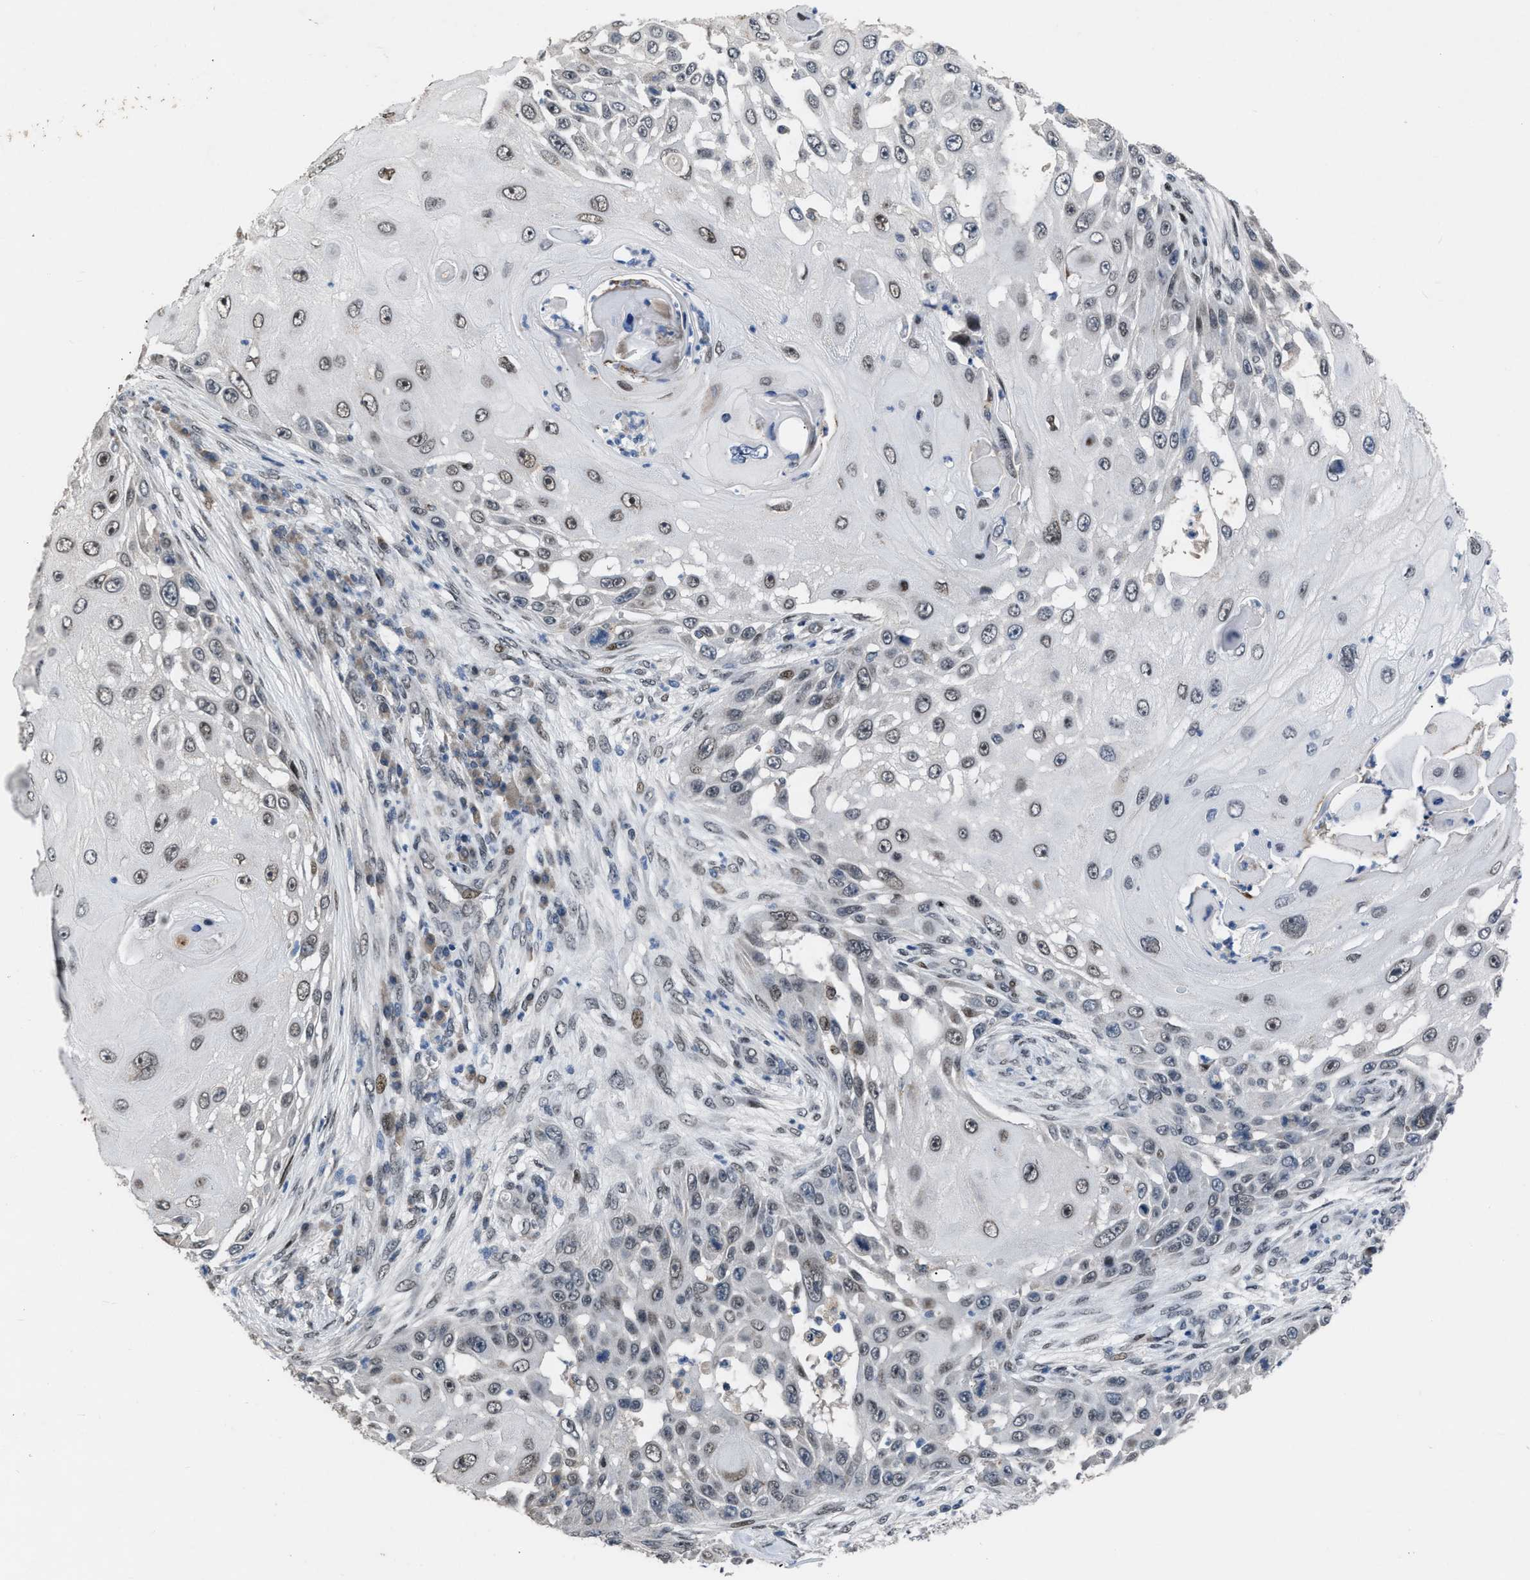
{"staining": {"intensity": "weak", "quantity": ">75%", "location": "nuclear"}, "tissue": "skin cancer", "cell_type": "Tumor cells", "image_type": "cancer", "snomed": [{"axis": "morphology", "description": "Squamous cell carcinoma, NOS"}, {"axis": "topography", "description": "Skin"}], "caption": "An IHC image of neoplastic tissue is shown. Protein staining in brown highlights weak nuclear positivity in skin cancer within tumor cells.", "gene": "SETDB1", "patient": {"sex": "female", "age": 44}}